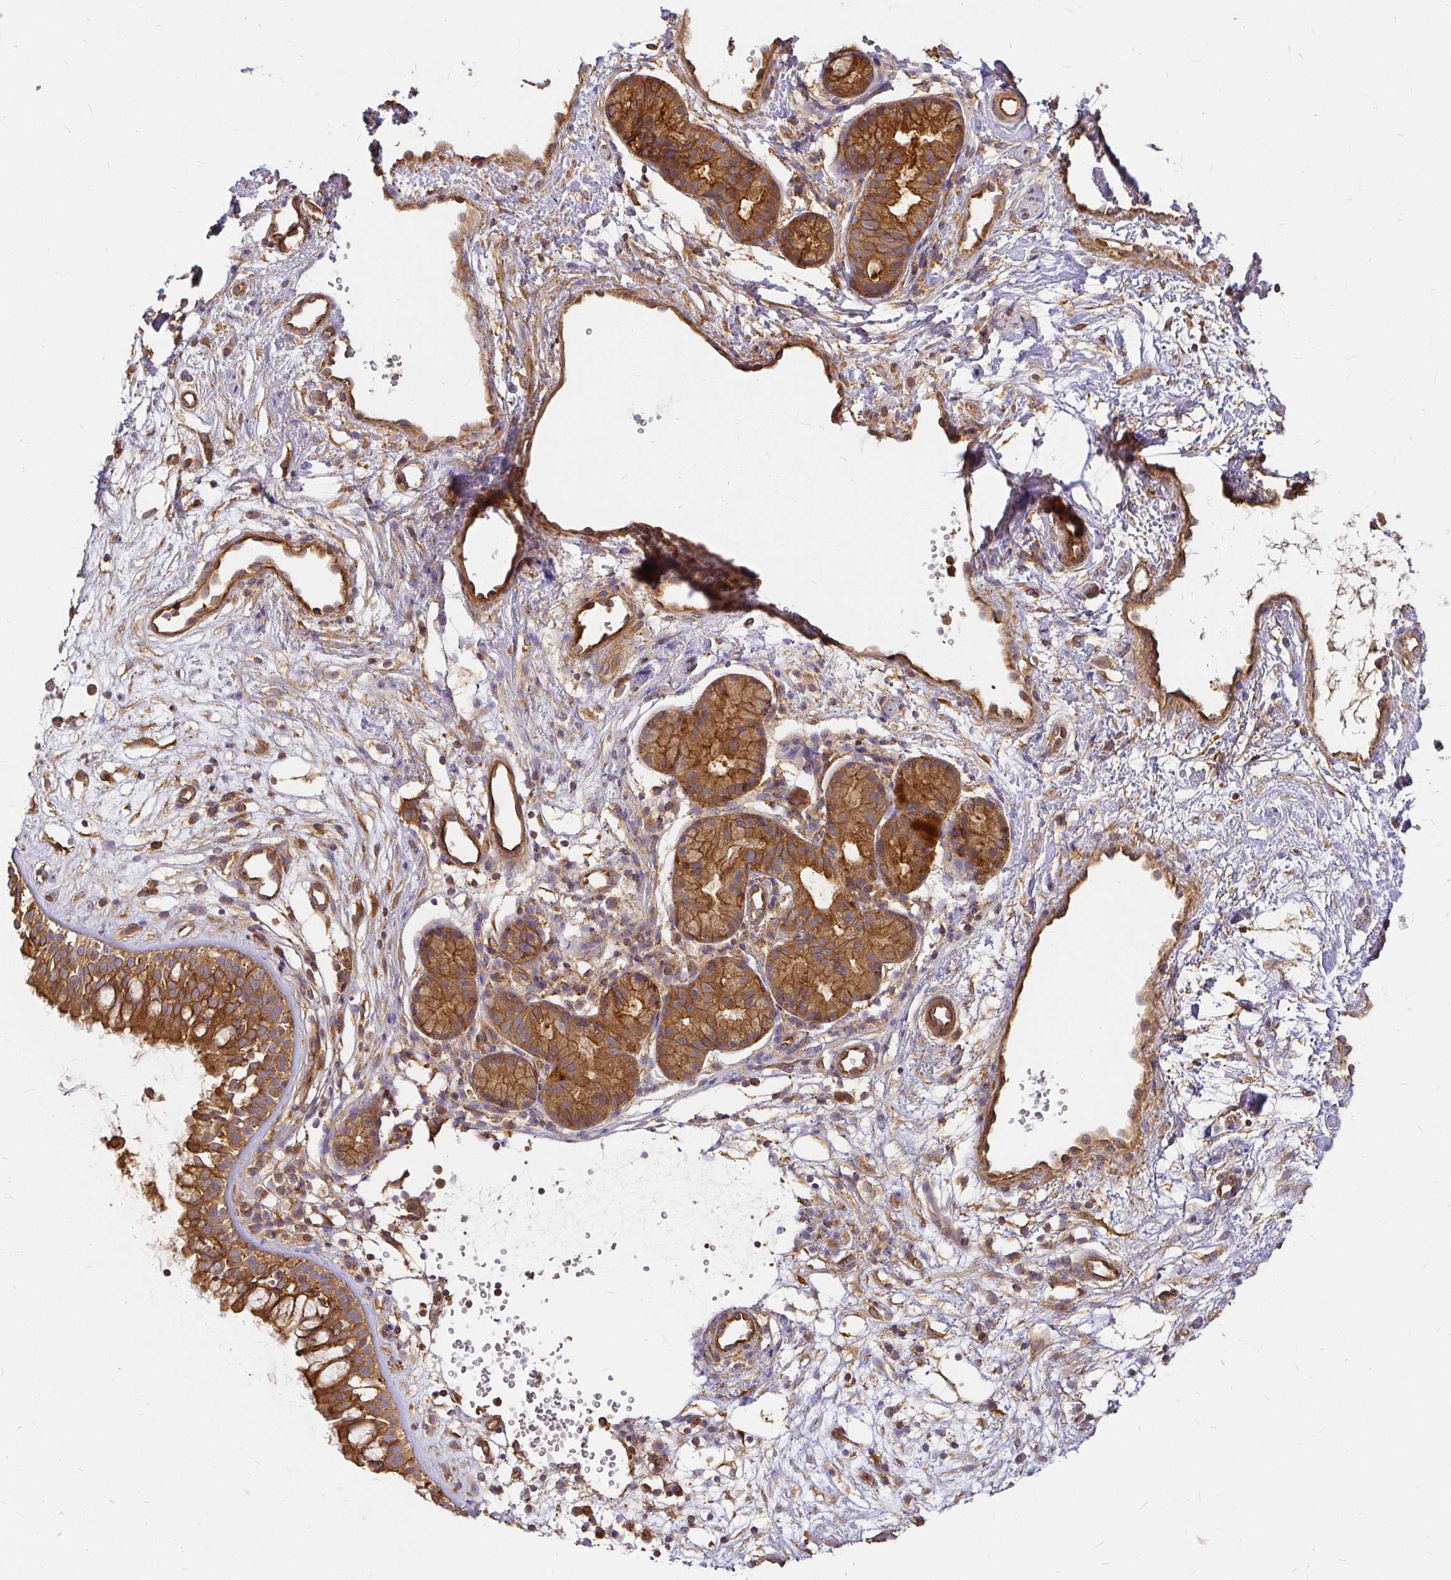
{"staining": {"intensity": "strong", "quantity": ">75%", "location": "cytoplasmic/membranous"}, "tissue": "nasopharynx", "cell_type": "Respiratory epithelial cells", "image_type": "normal", "snomed": [{"axis": "morphology", "description": "Normal tissue, NOS"}, {"axis": "topography", "description": "Nasopharynx"}], "caption": "Nasopharynx stained with immunohistochemistry reveals strong cytoplasmic/membranous expression in approximately >75% of respiratory epithelial cells.", "gene": "KIF5B", "patient": {"sex": "male", "age": 32}}